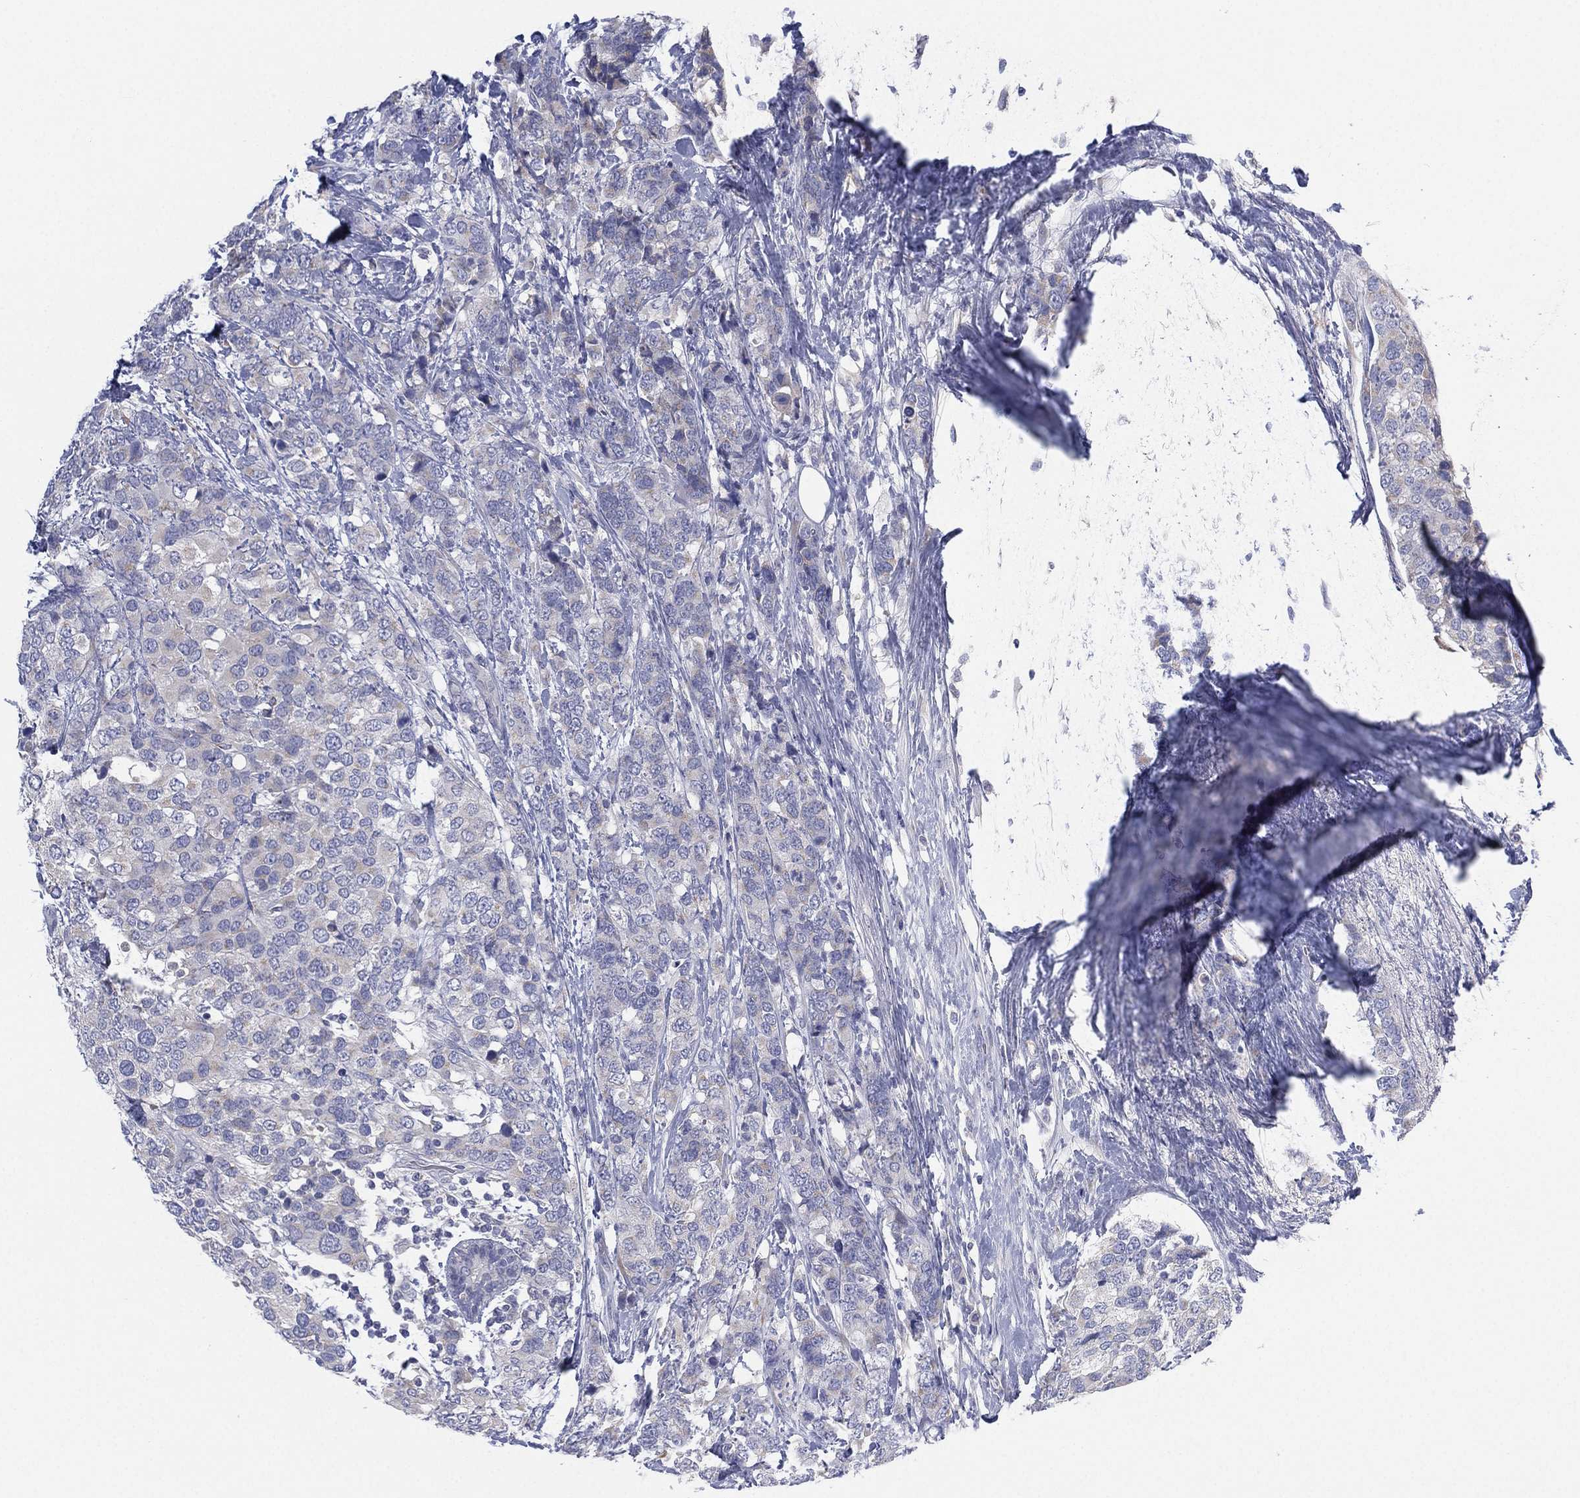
{"staining": {"intensity": "negative", "quantity": "none", "location": "none"}, "tissue": "breast cancer", "cell_type": "Tumor cells", "image_type": "cancer", "snomed": [{"axis": "morphology", "description": "Lobular carcinoma"}, {"axis": "topography", "description": "Breast"}], "caption": "An immunohistochemistry (IHC) image of breast cancer is shown. There is no staining in tumor cells of breast cancer.", "gene": "CYP2D6", "patient": {"sex": "female", "age": 59}}